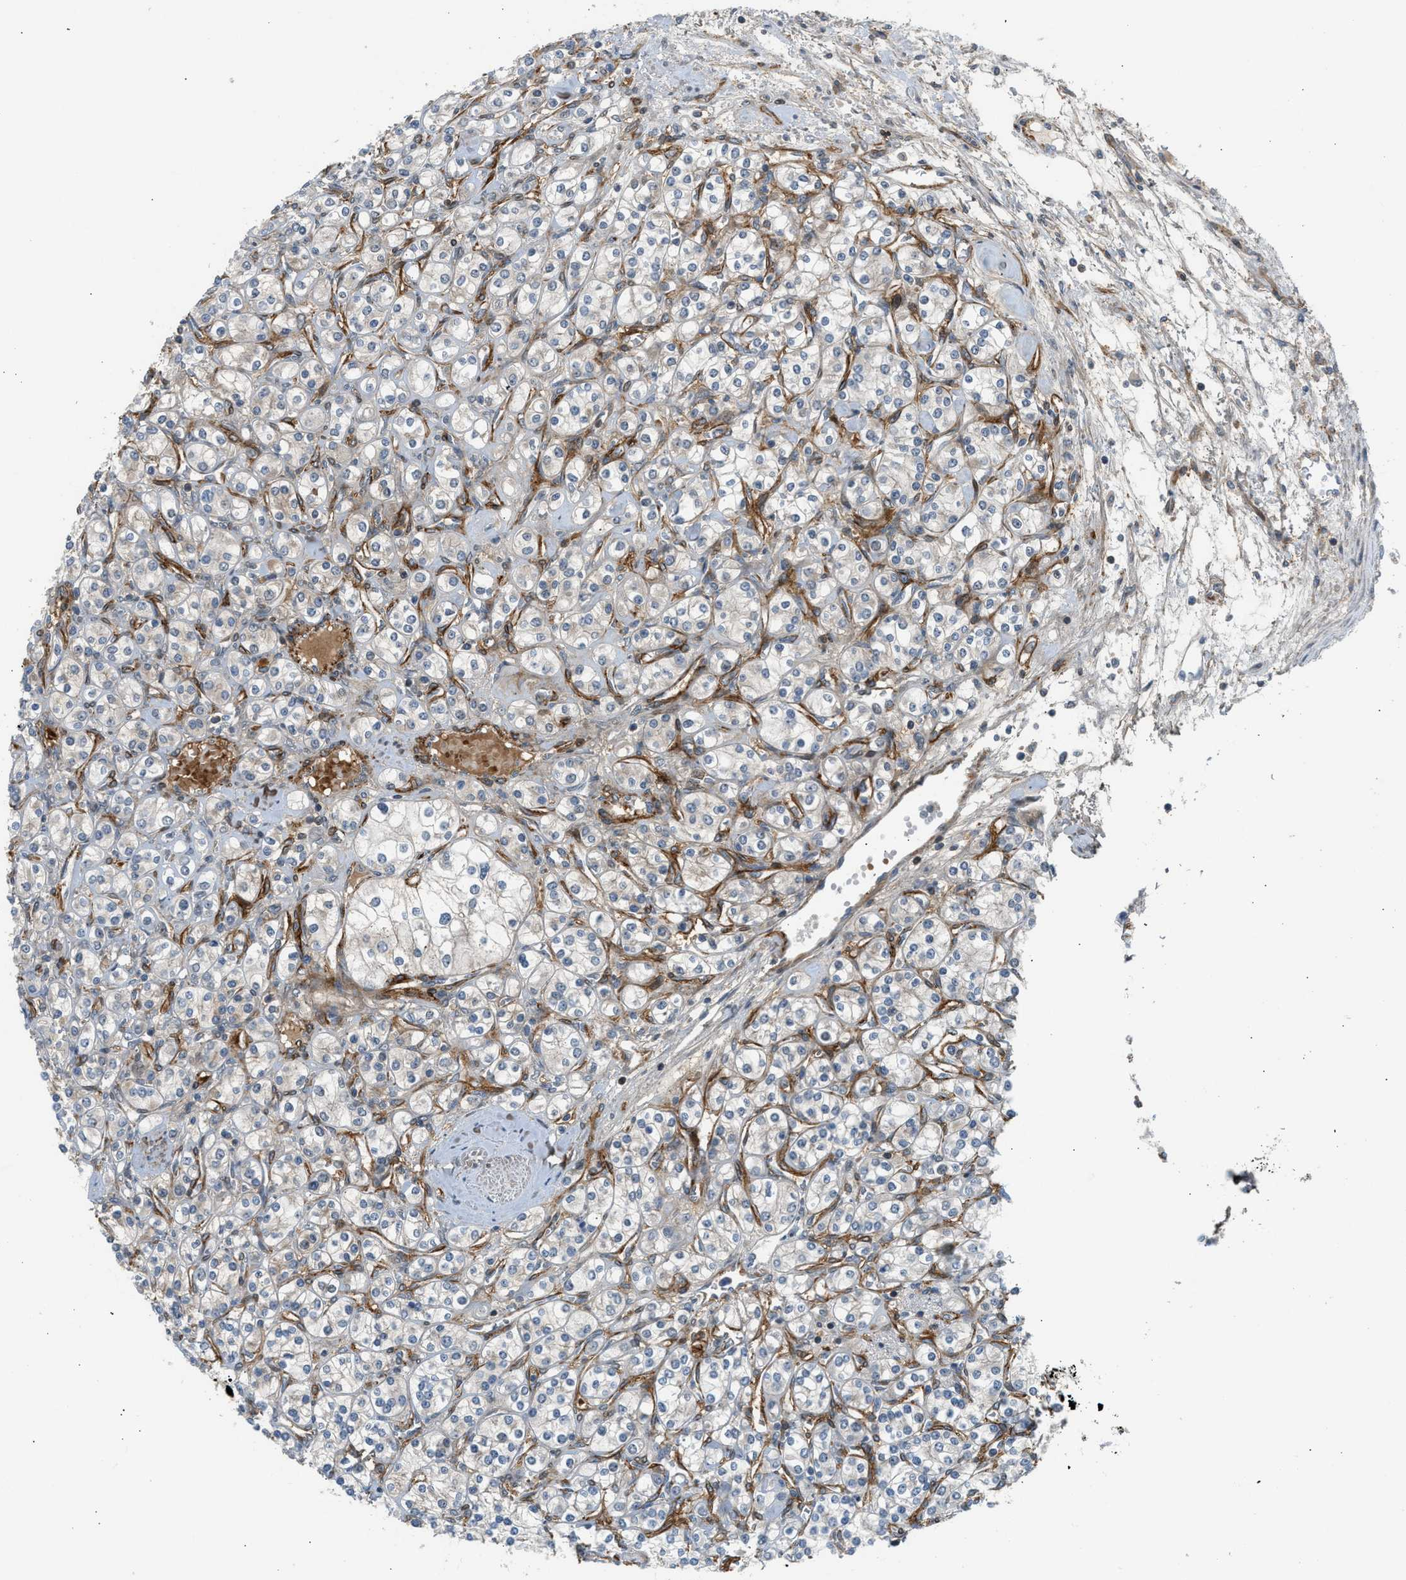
{"staining": {"intensity": "negative", "quantity": "none", "location": "none"}, "tissue": "renal cancer", "cell_type": "Tumor cells", "image_type": "cancer", "snomed": [{"axis": "morphology", "description": "Adenocarcinoma, NOS"}, {"axis": "topography", "description": "Kidney"}], "caption": "Immunohistochemistry micrograph of neoplastic tissue: human renal cancer (adenocarcinoma) stained with DAB demonstrates no significant protein expression in tumor cells. (Stains: DAB IHC with hematoxylin counter stain, Microscopy: brightfield microscopy at high magnification).", "gene": "EDNRA", "patient": {"sex": "male", "age": 77}}